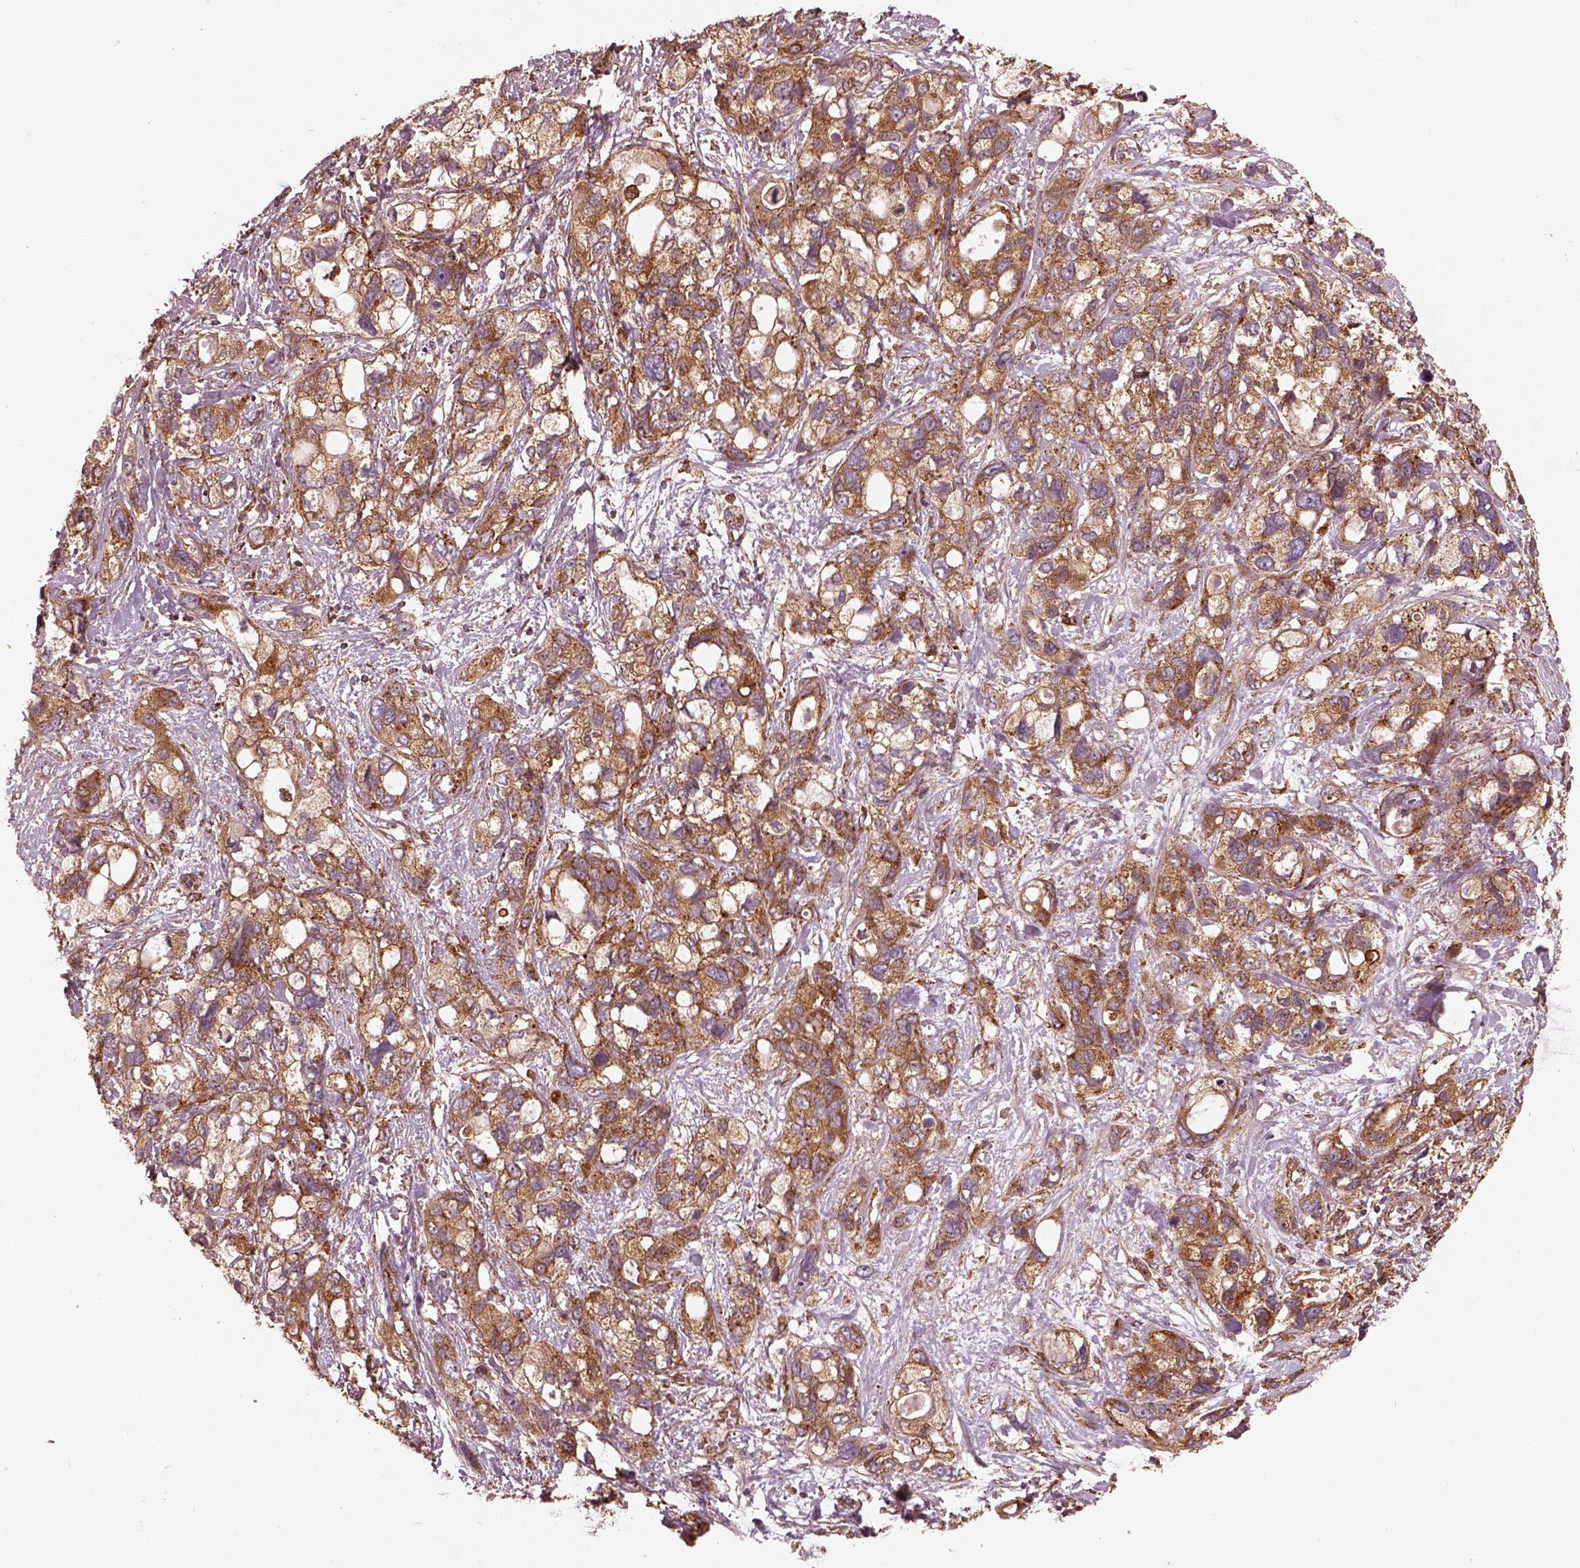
{"staining": {"intensity": "strong", "quantity": "25%-75%", "location": "cytoplasmic/membranous"}, "tissue": "stomach cancer", "cell_type": "Tumor cells", "image_type": "cancer", "snomed": [{"axis": "morphology", "description": "Adenocarcinoma, NOS"}, {"axis": "topography", "description": "Stomach, upper"}], "caption": "This is an image of immunohistochemistry staining of stomach cancer (adenocarcinoma), which shows strong positivity in the cytoplasmic/membranous of tumor cells.", "gene": "WASHC2A", "patient": {"sex": "female", "age": 81}}